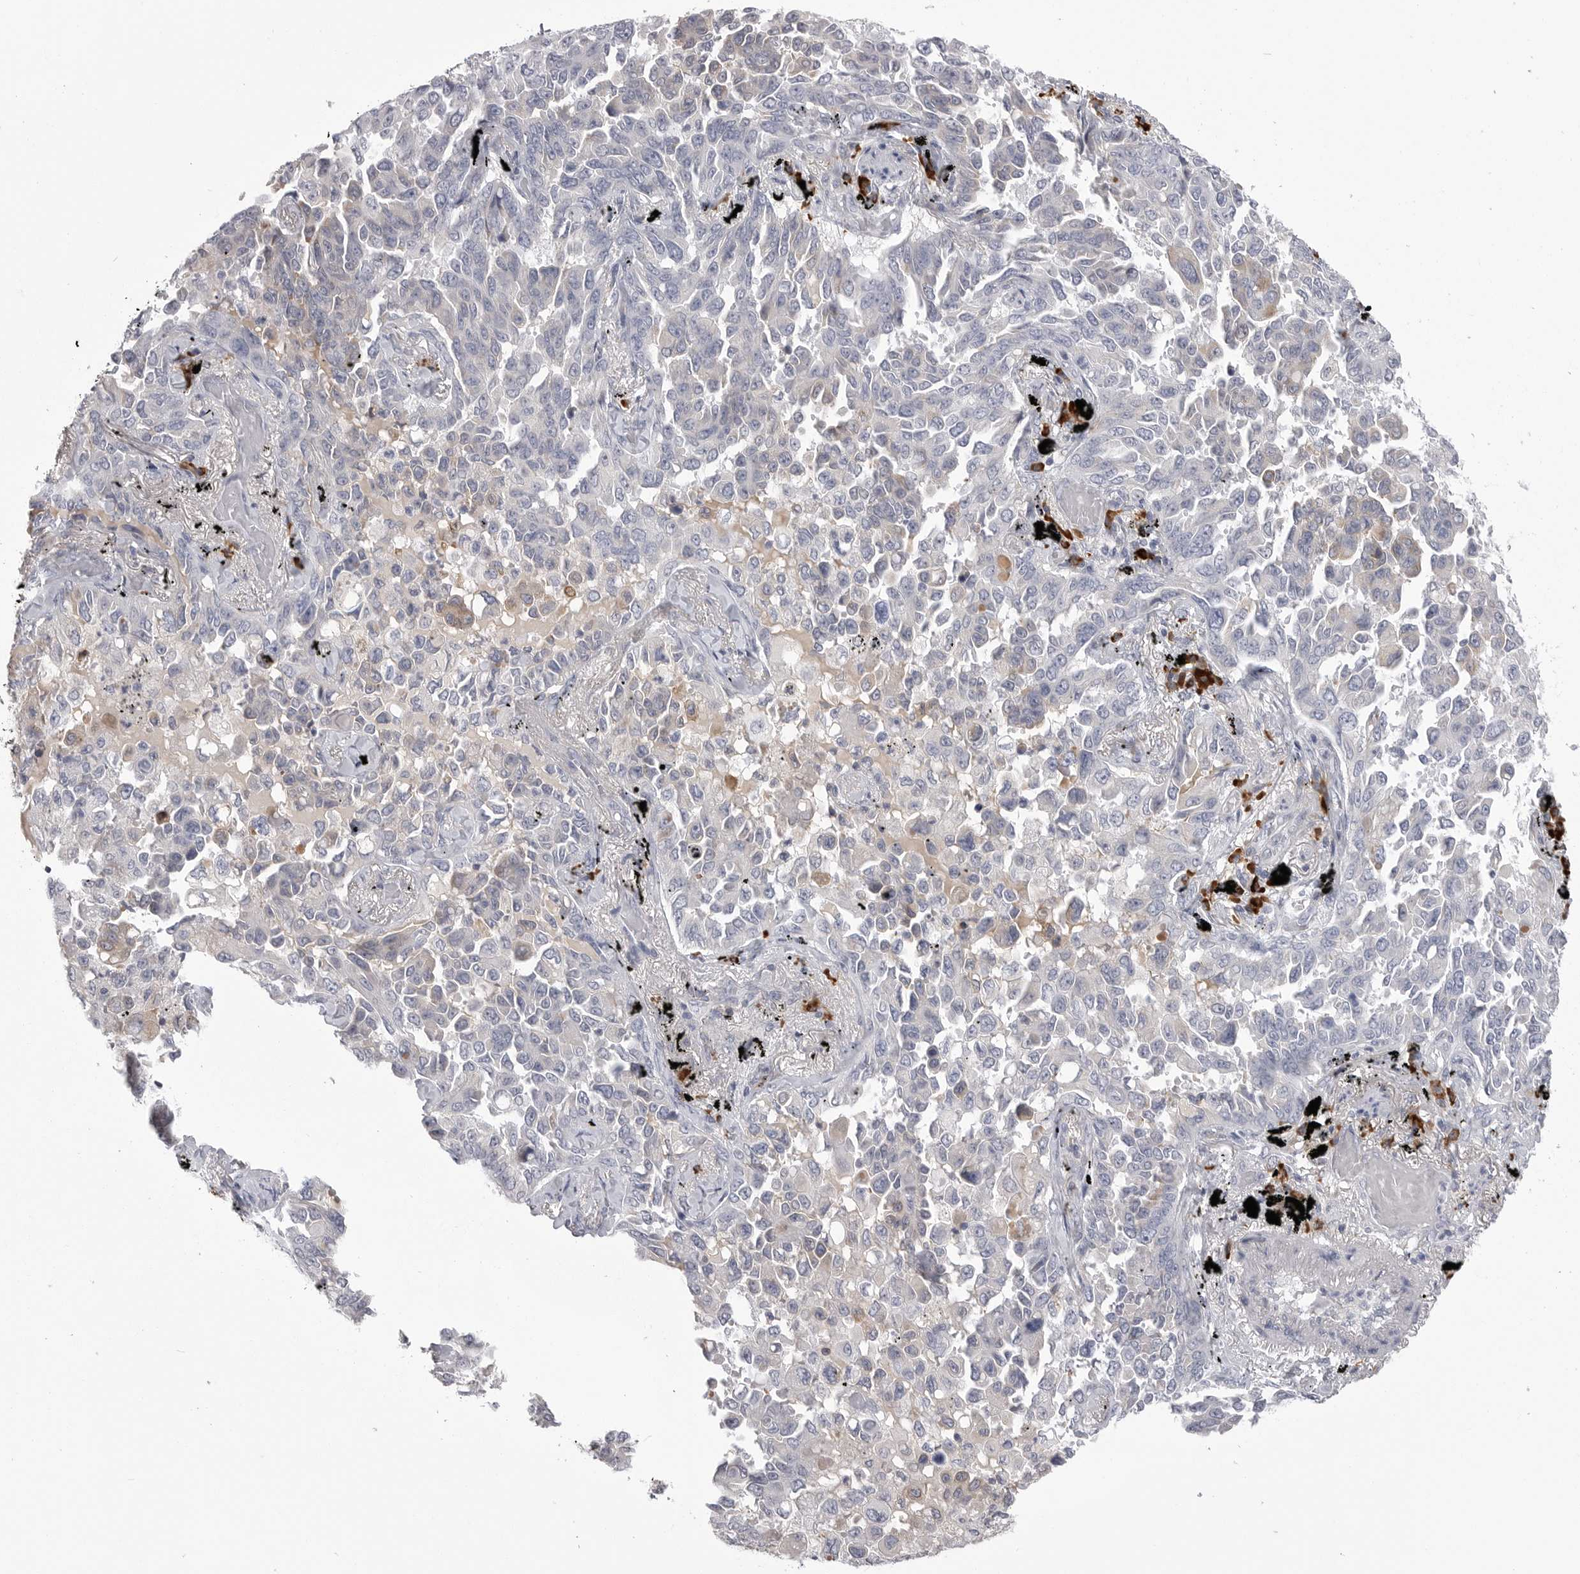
{"staining": {"intensity": "weak", "quantity": "<25%", "location": "cytoplasmic/membranous"}, "tissue": "lung cancer", "cell_type": "Tumor cells", "image_type": "cancer", "snomed": [{"axis": "morphology", "description": "Adenocarcinoma, NOS"}, {"axis": "topography", "description": "Lung"}], "caption": "High magnification brightfield microscopy of lung cancer stained with DAB (3,3'-diaminobenzidine) (brown) and counterstained with hematoxylin (blue): tumor cells show no significant expression.", "gene": "FKBP2", "patient": {"sex": "female", "age": 67}}